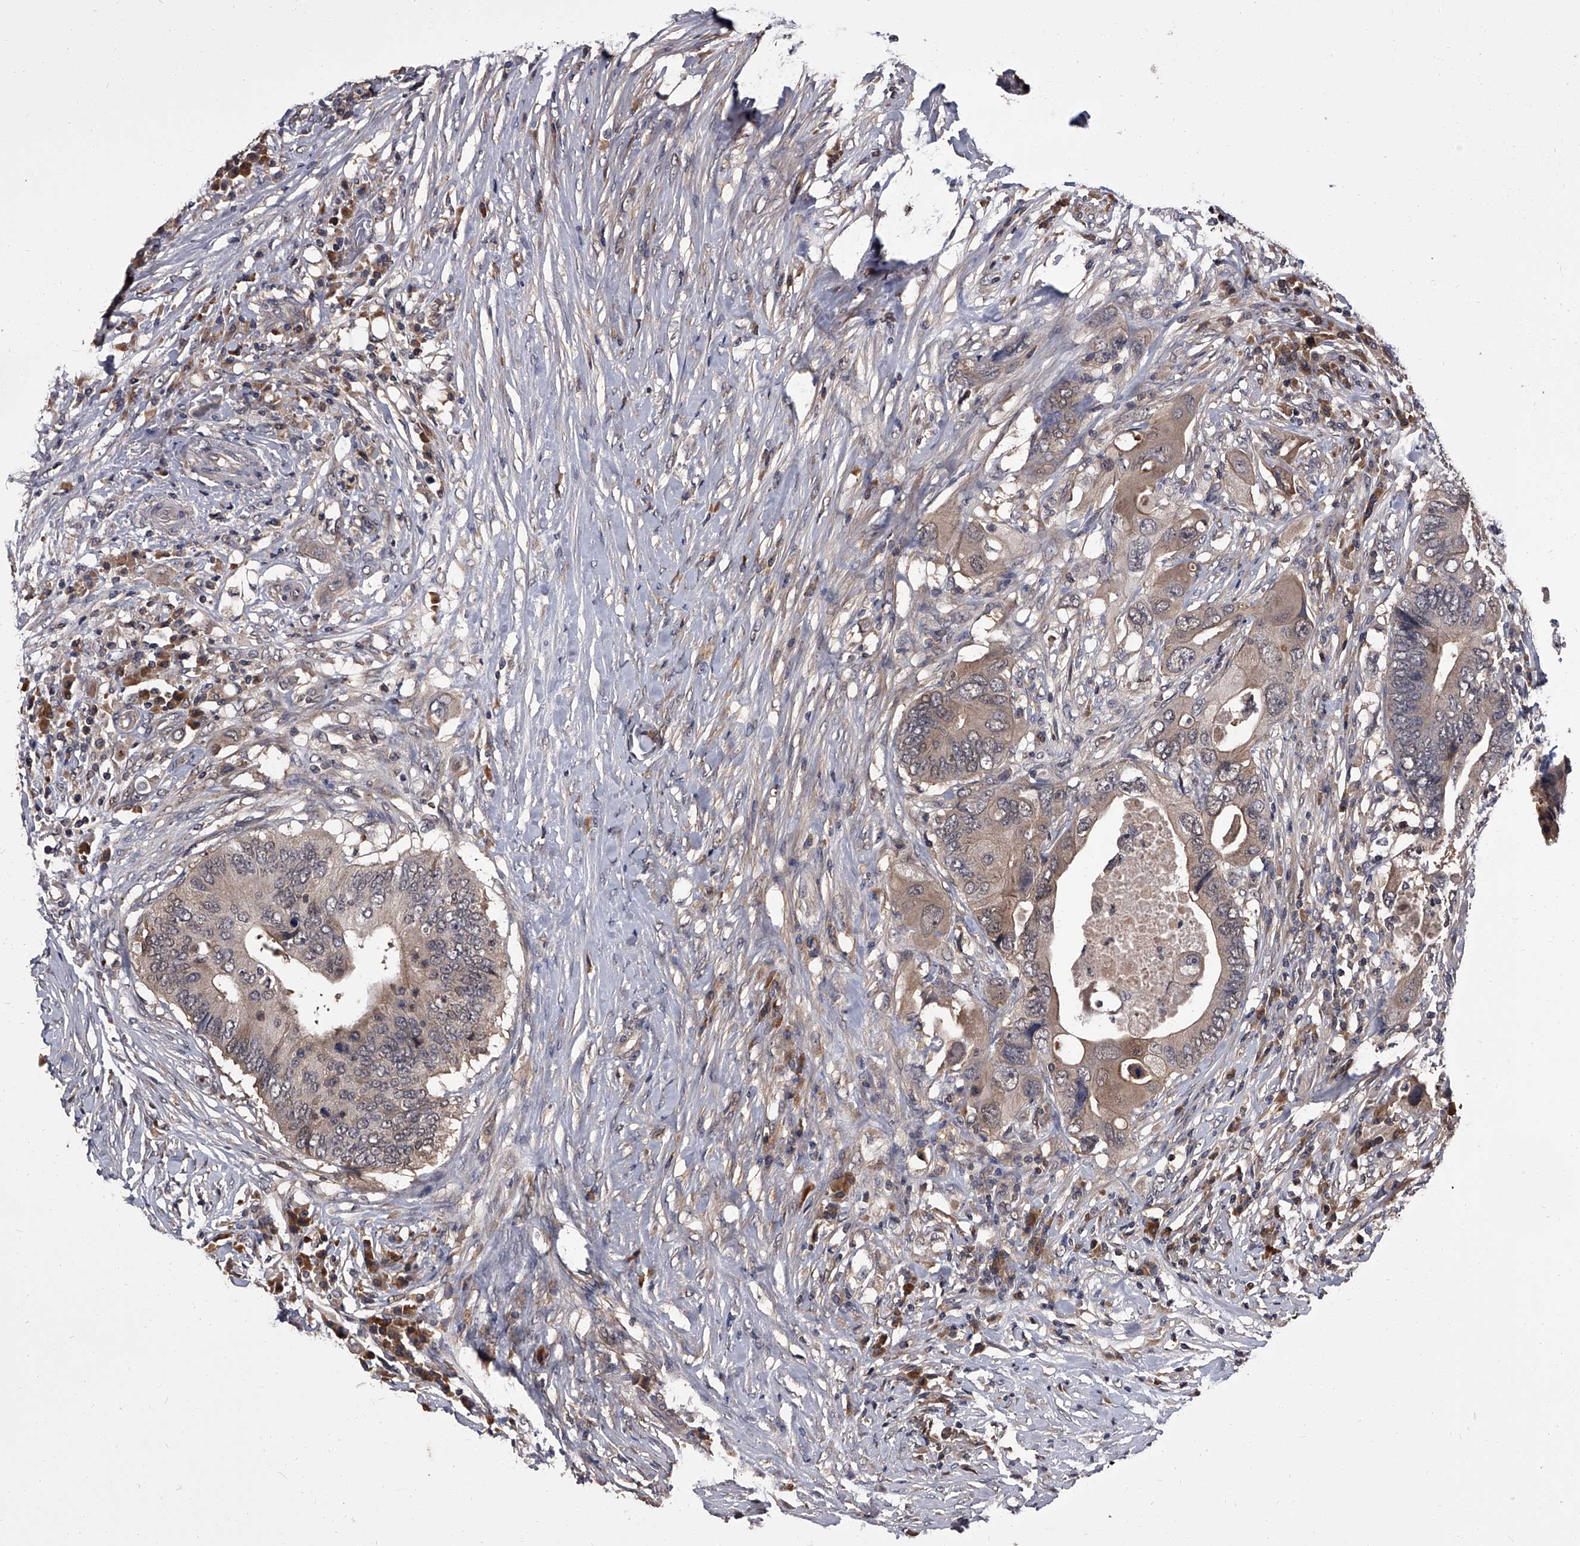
{"staining": {"intensity": "weak", "quantity": ">75%", "location": "cytoplasmic/membranous"}, "tissue": "colorectal cancer", "cell_type": "Tumor cells", "image_type": "cancer", "snomed": [{"axis": "morphology", "description": "Adenocarcinoma, NOS"}, {"axis": "topography", "description": "Colon"}], "caption": "IHC (DAB) staining of colorectal cancer shows weak cytoplasmic/membranous protein staining in about >75% of tumor cells.", "gene": "SLC18B1", "patient": {"sex": "male", "age": 71}}